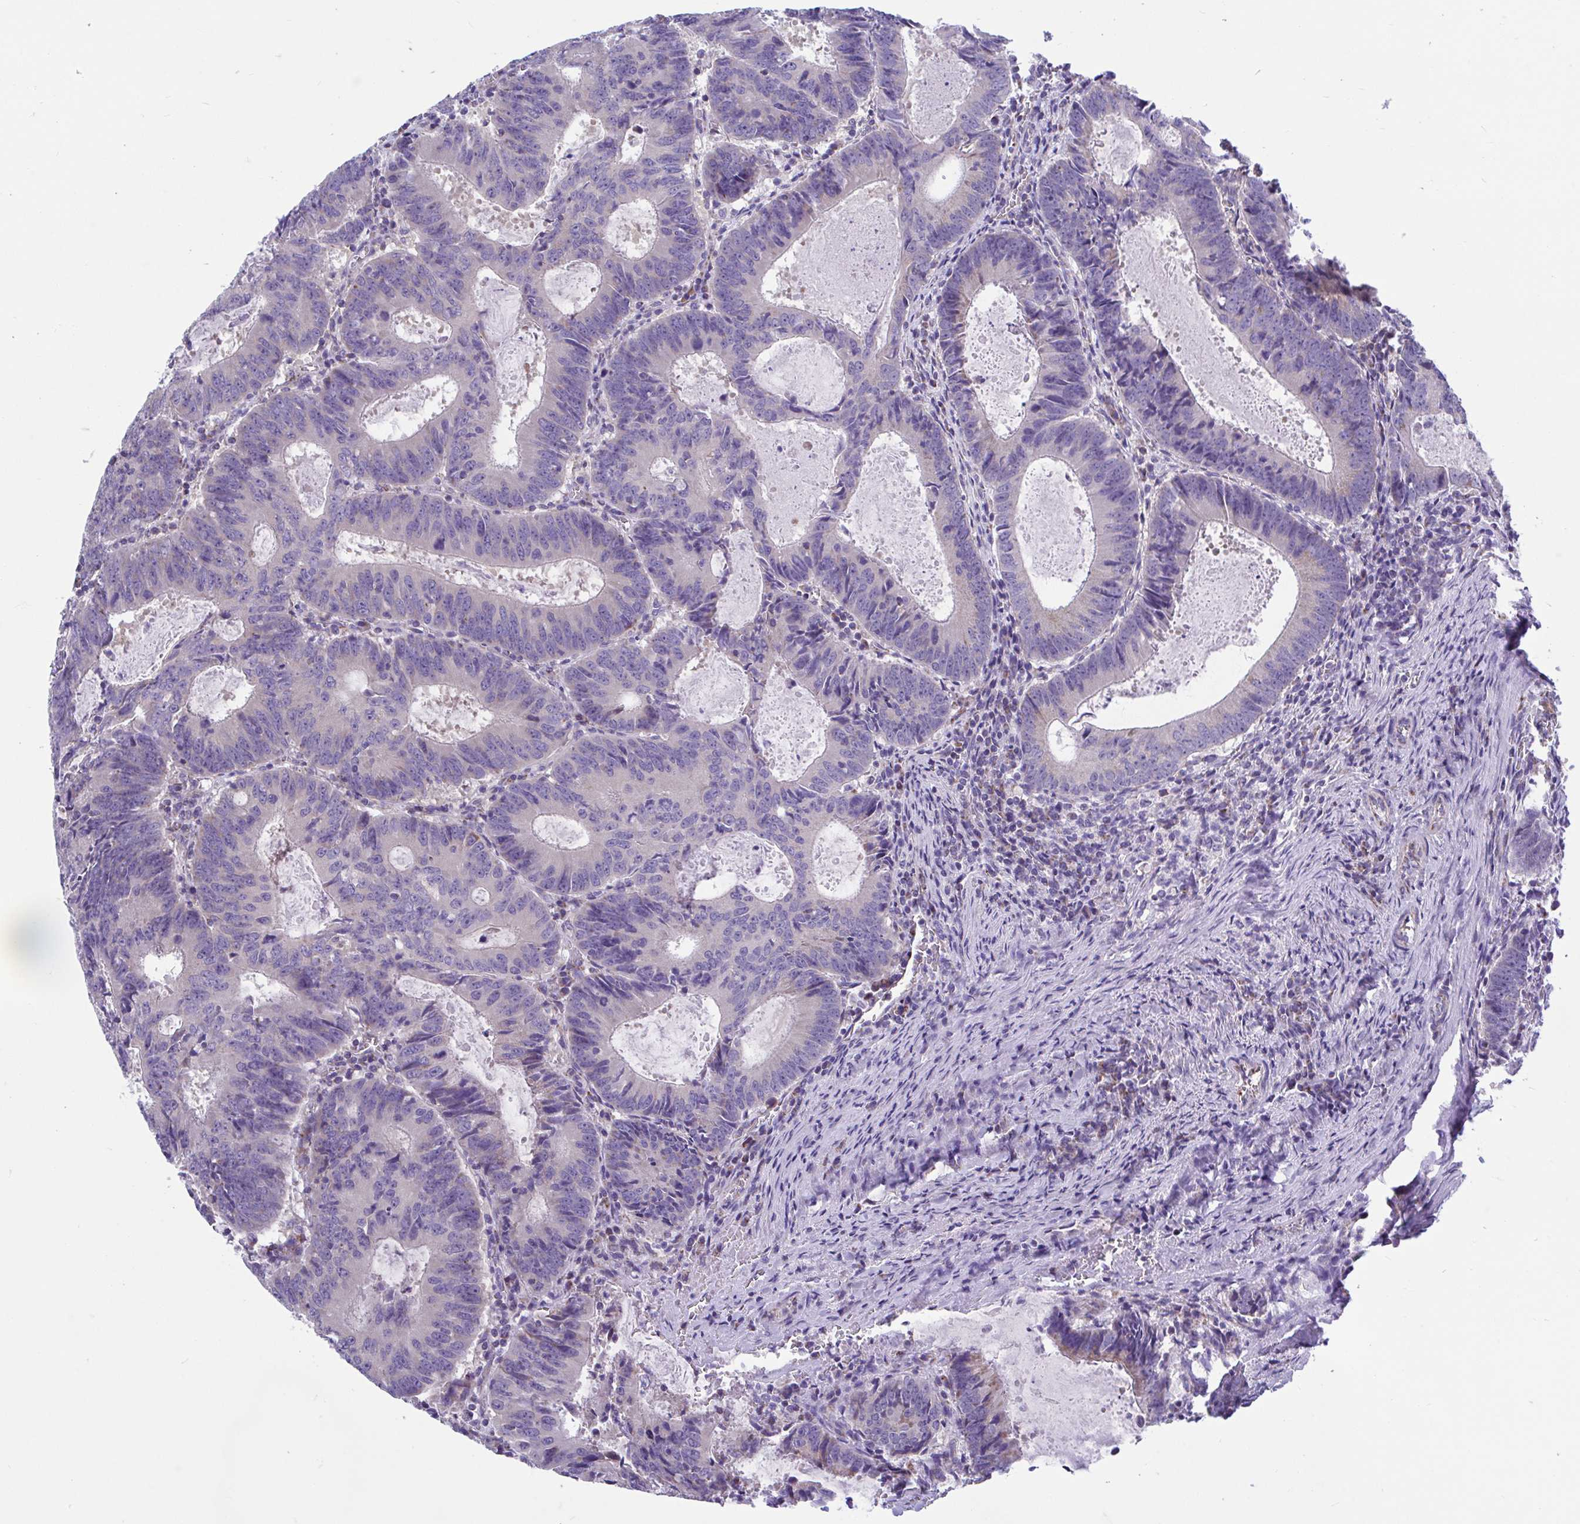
{"staining": {"intensity": "negative", "quantity": "none", "location": "none"}, "tissue": "colorectal cancer", "cell_type": "Tumor cells", "image_type": "cancer", "snomed": [{"axis": "morphology", "description": "Adenocarcinoma, NOS"}, {"axis": "topography", "description": "Colon"}], "caption": "Immunohistochemistry (IHC) of human adenocarcinoma (colorectal) shows no expression in tumor cells.", "gene": "OR13A1", "patient": {"sex": "male", "age": 67}}